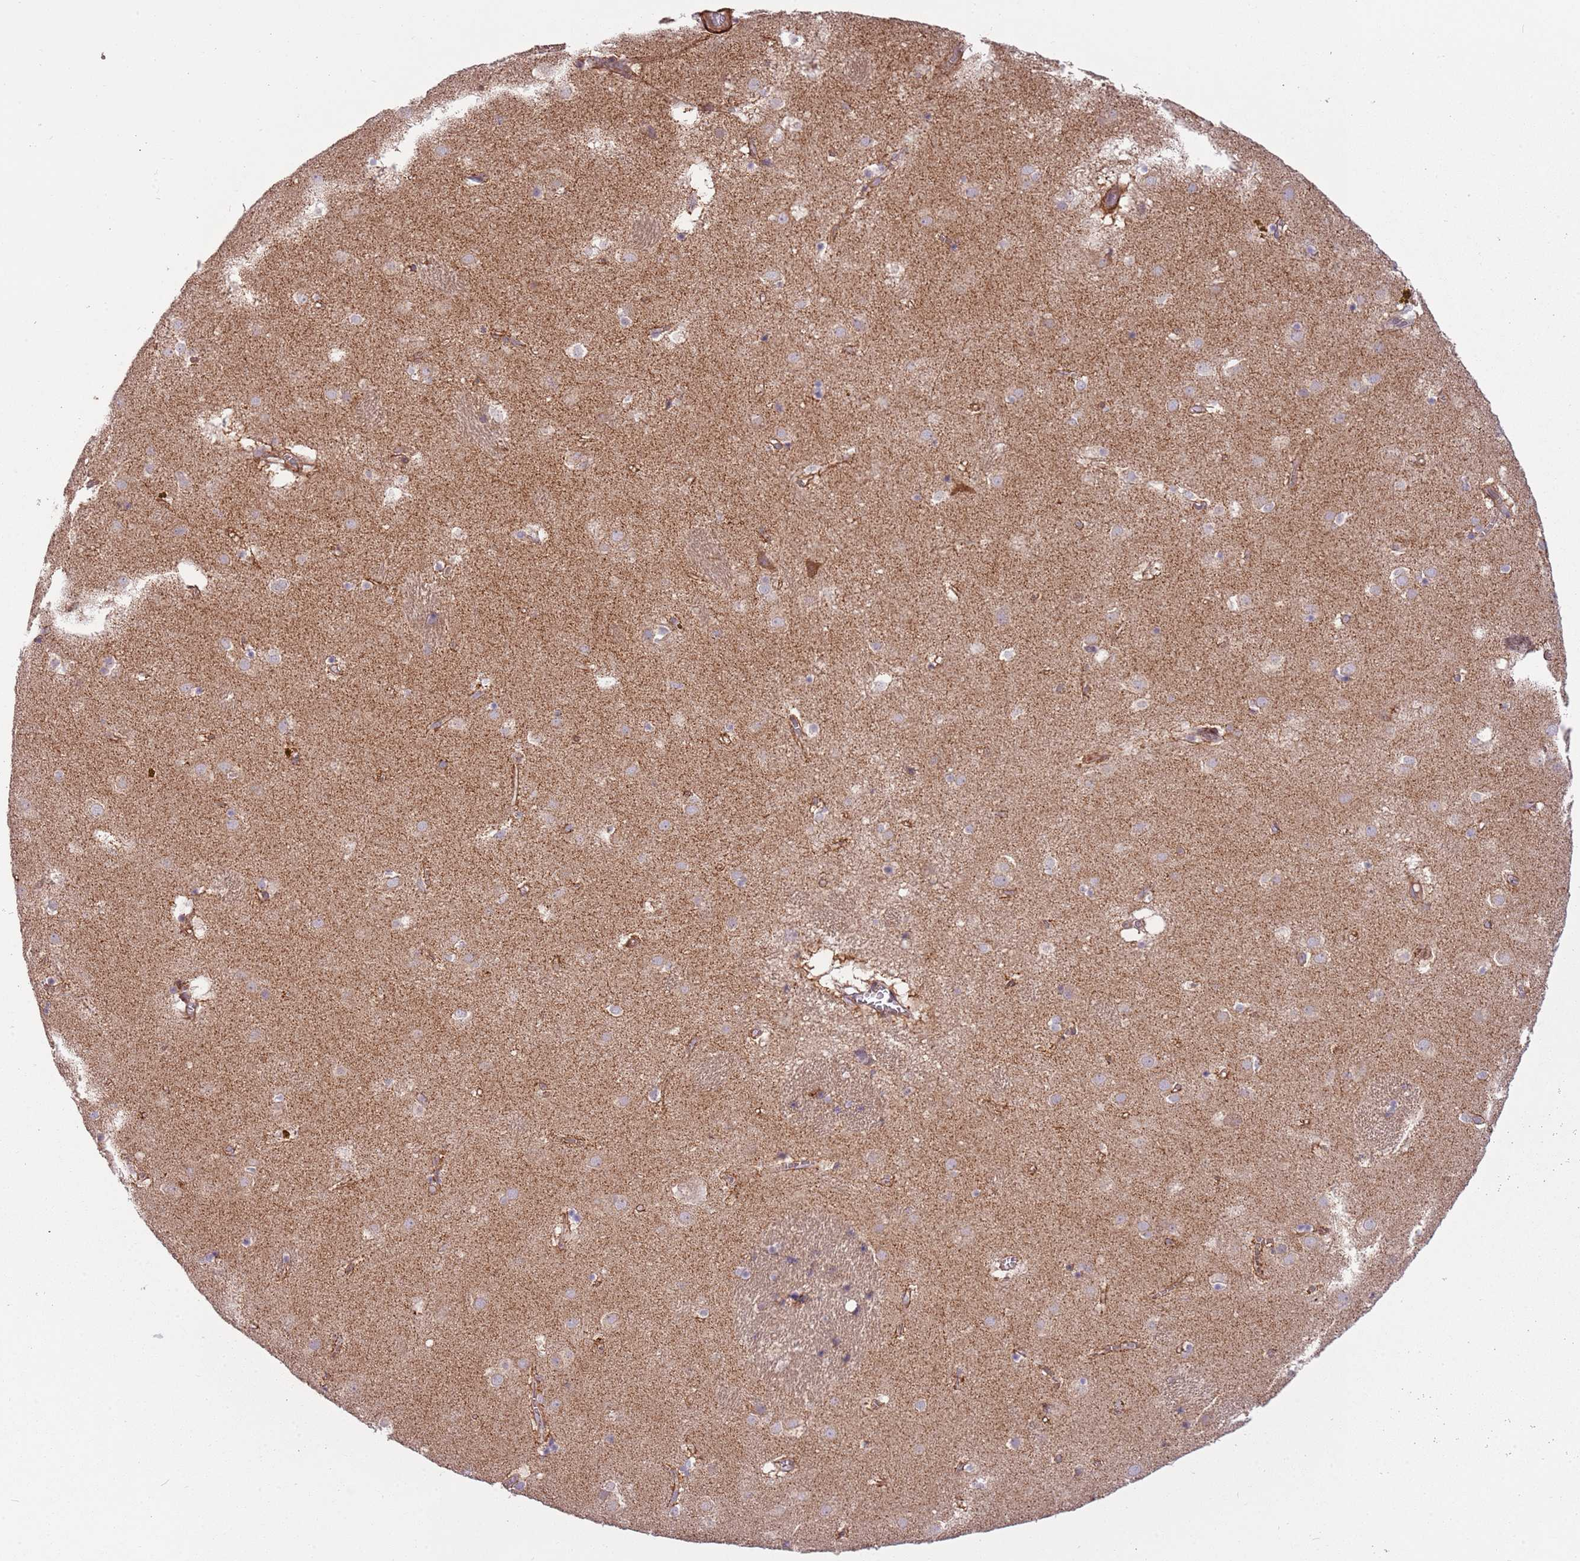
{"staining": {"intensity": "negative", "quantity": "none", "location": "none"}, "tissue": "caudate", "cell_type": "Glial cells", "image_type": "normal", "snomed": [{"axis": "morphology", "description": "Normal tissue, NOS"}, {"axis": "topography", "description": "Lateral ventricle wall"}], "caption": "This photomicrograph is of benign caudate stained with immunohistochemistry to label a protein in brown with the nuclei are counter-stained blue. There is no positivity in glial cells.", "gene": "RNF128", "patient": {"sex": "male", "age": 70}}